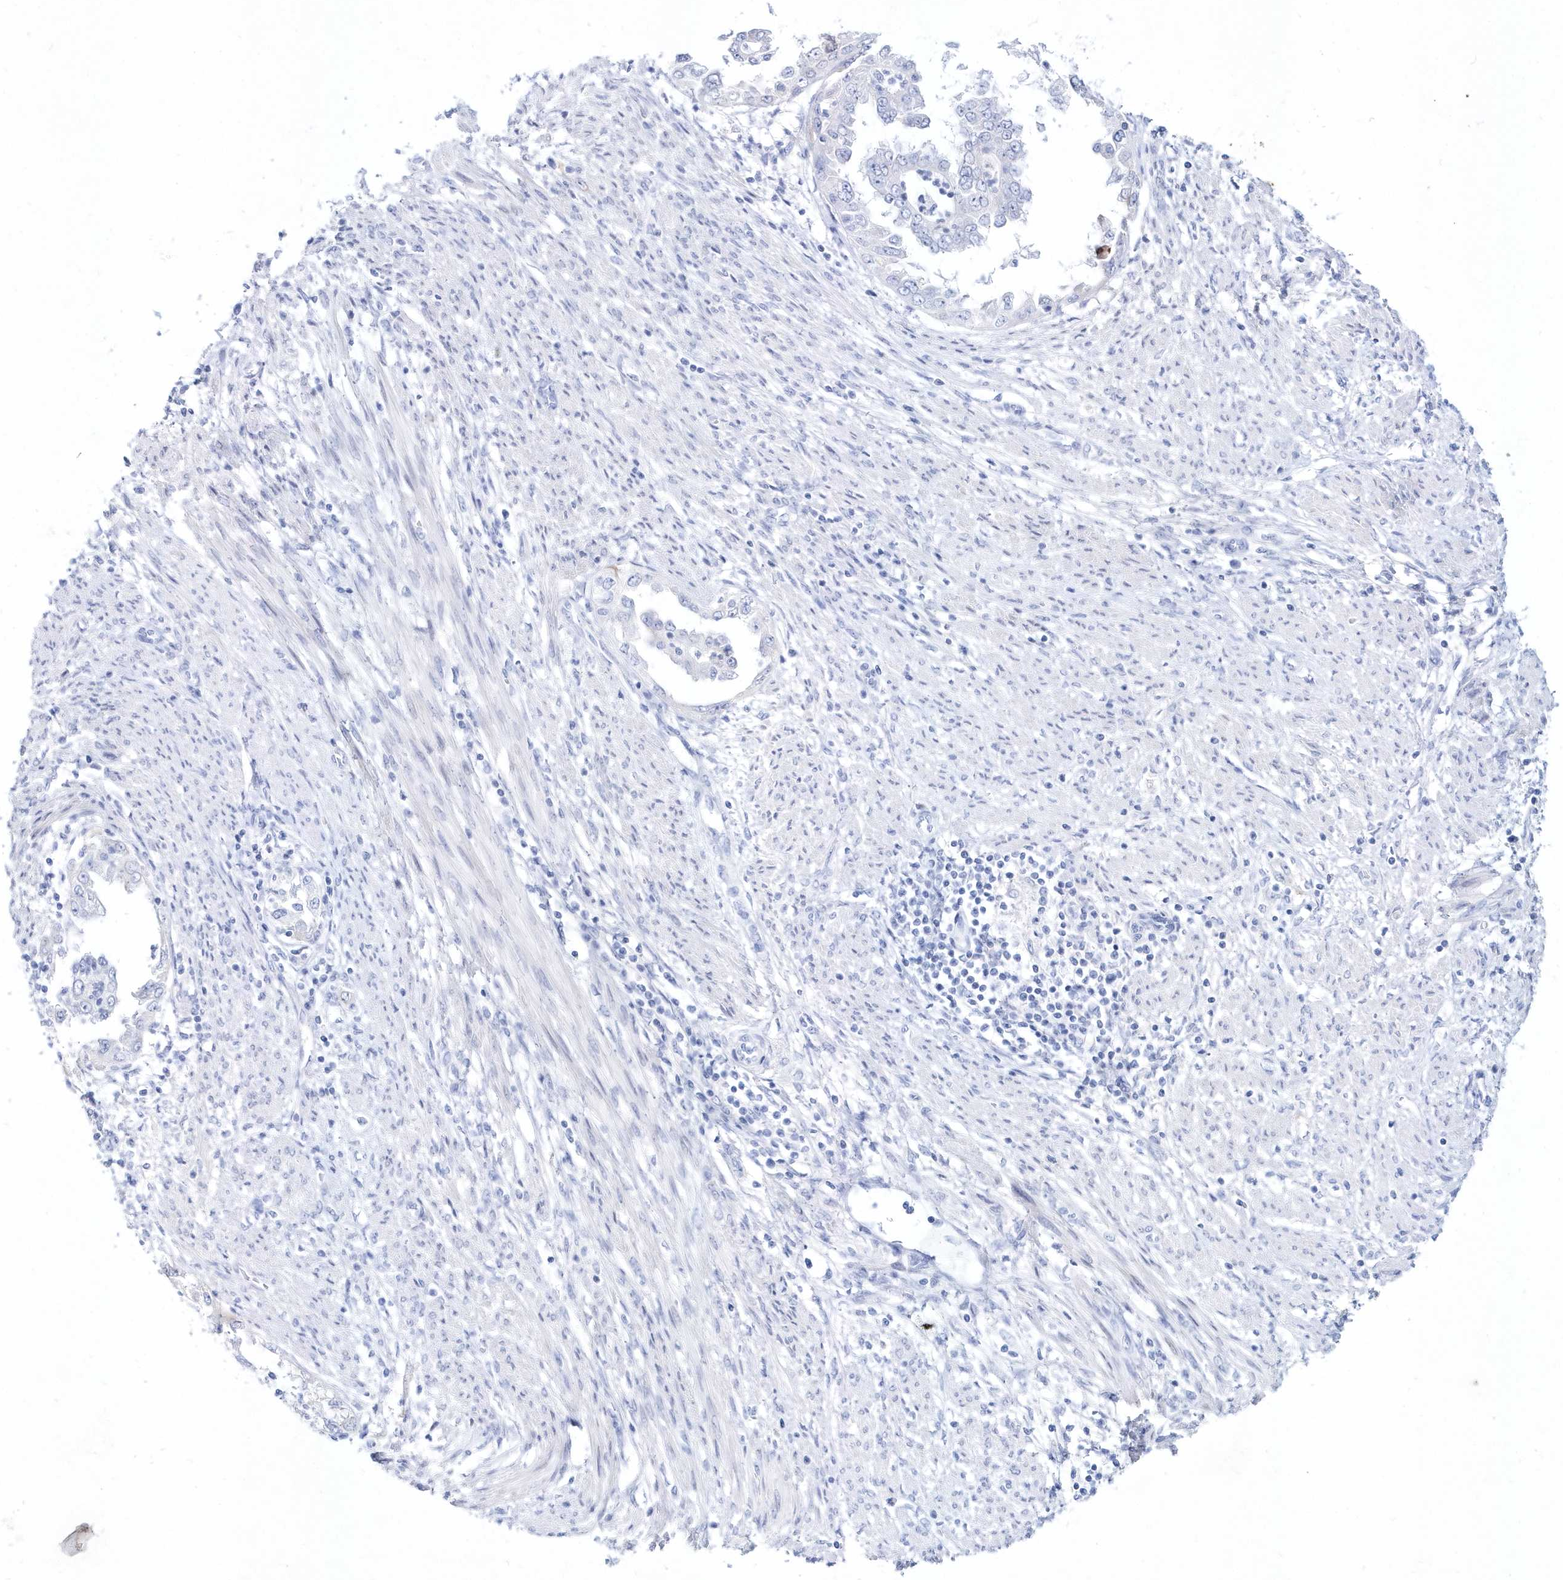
{"staining": {"intensity": "negative", "quantity": "none", "location": "none"}, "tissue": "endometrial cancer", "cell_type": "Tumor cells", "image_type": "cancer", "snomed": [{"axis": "morphology", "description": "Adenocarcinoma, NOS"}, {"axis": "topography", "description": "Endometrium"}], "caption": "The photomicrograph displays no staining of tumor cells in endometrial cancer. (DAB immunohistochemistry (IHC) visualized using brightfield microscopy, high magnification).", "gene": "SPINK7", "patient": {"sex": "female", "age": 85}}